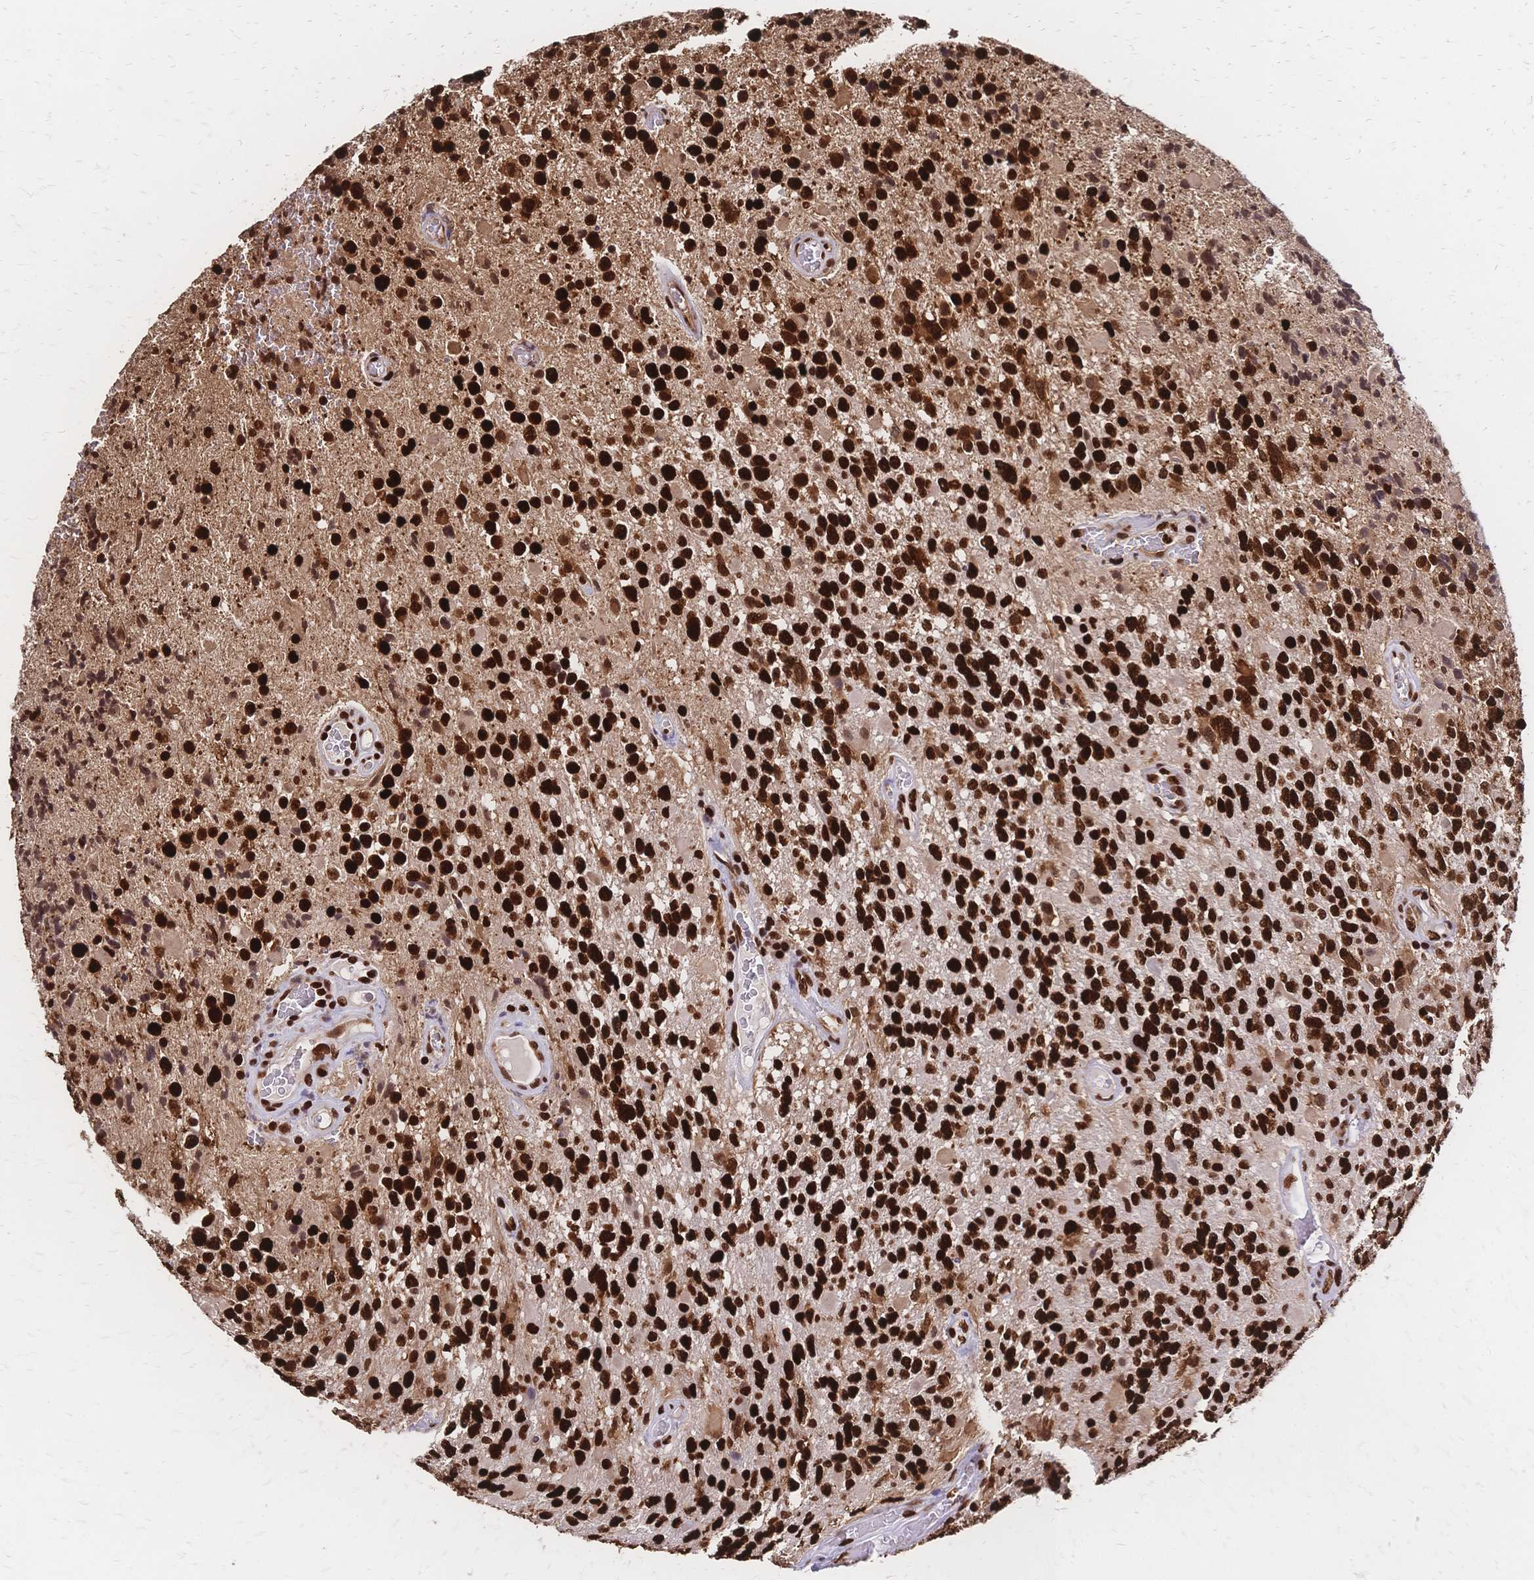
{"staining": {"intensity": "strong", "quantity": ">75%", "location": "nuclear"}, "tissue": "glioma", "cell_type": "Tumor cells", "image_type": "cancer", "snomed": [{"axis": "morphology", "description": "Glioma, malignant, High grade"}, {"axis": "topography", "description": "Brain"}], "caption": "Protein expression by immunohistochemistry reveals strong nuclear staining in about >75% of tumor cells in glioma. (Brightfield microscopy of DAB IHC at high magnification).", "gene": "HDGF", "patient": {"sex": "female", "age": 40}}